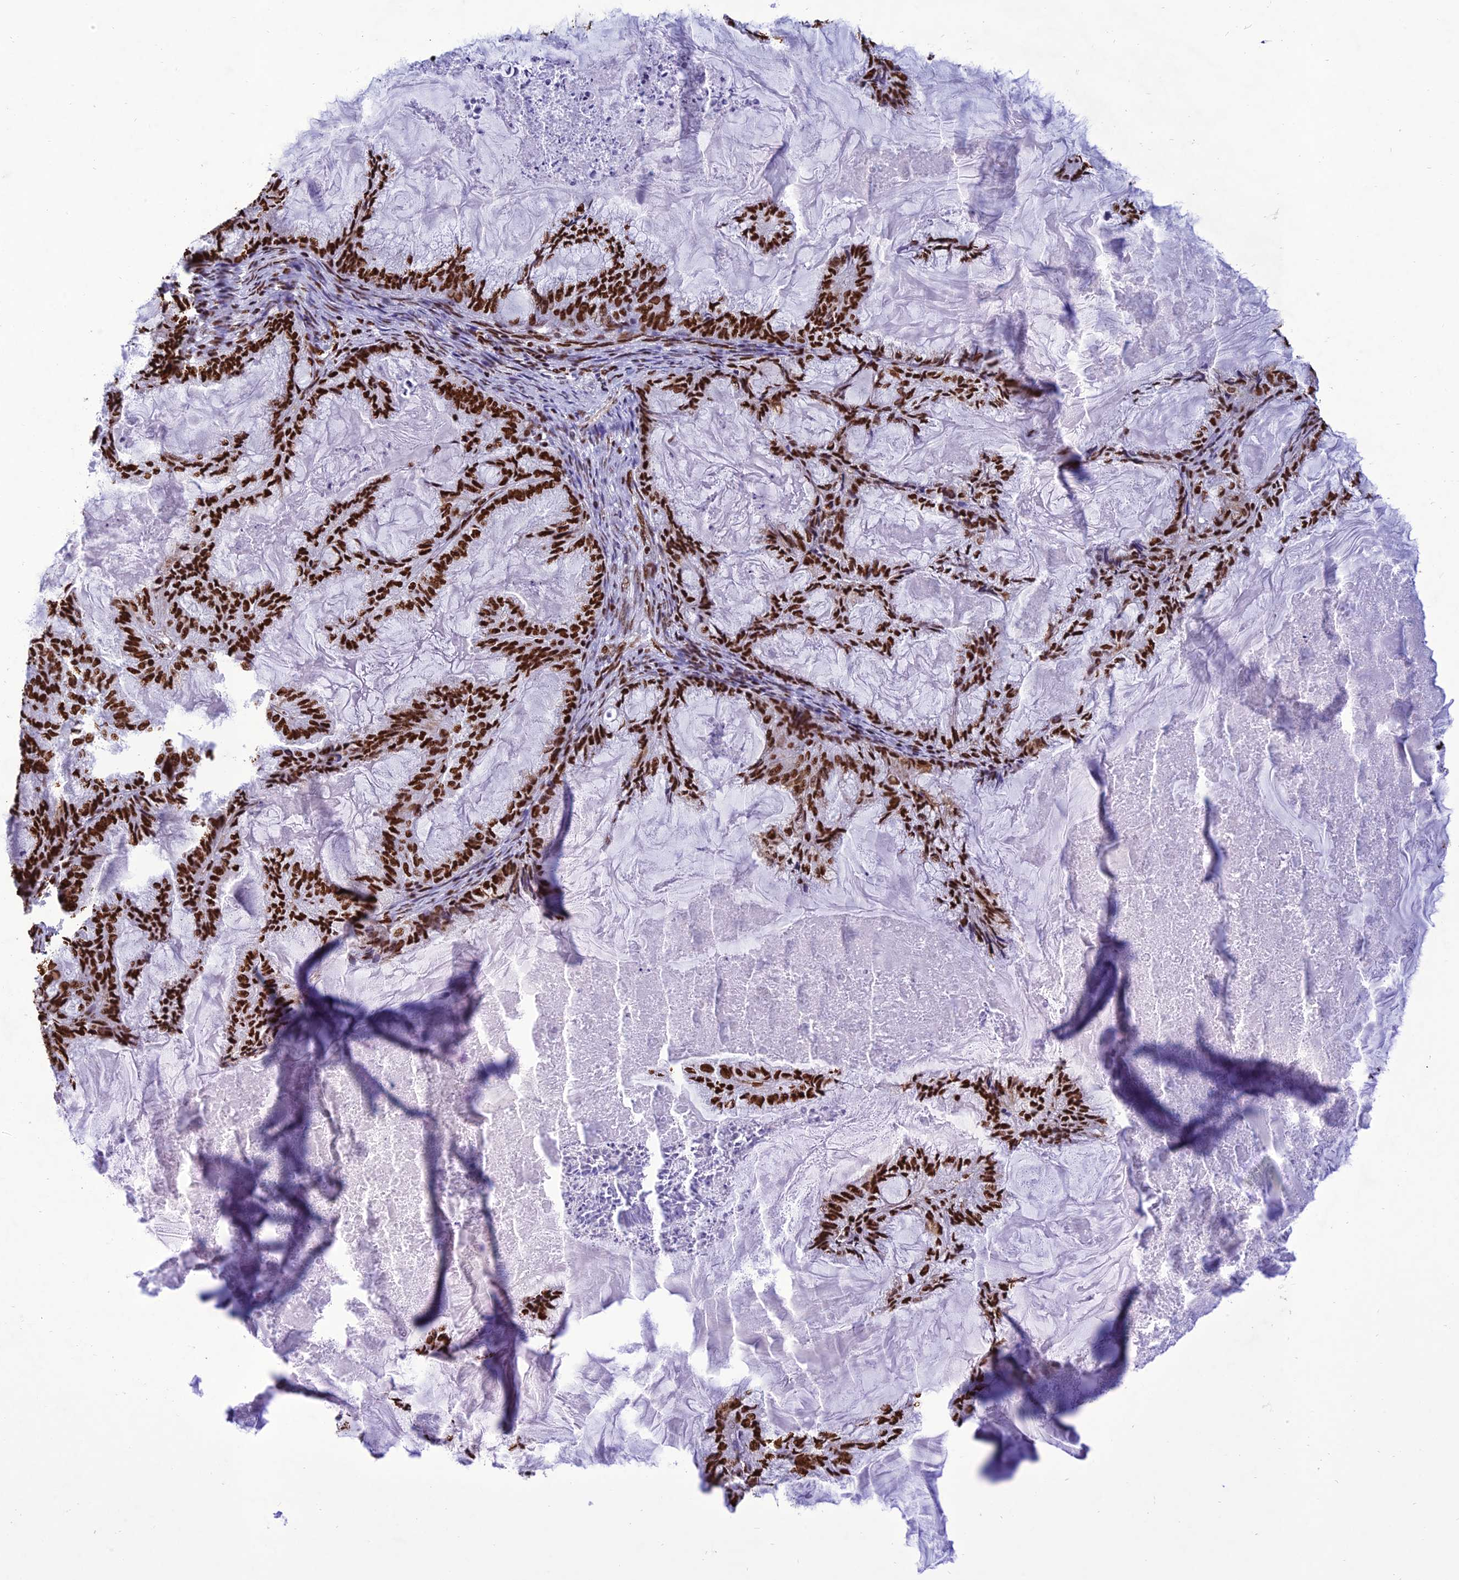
{"staining": {"intensity": "strong", "quantity": ">75%", "location": "nuclear"}, "tissue": "endometrial cancer", "cell_type": "Tumor cells", "image_type": "cancer", "snomed": [{"axis": "morphology", "description": "Adenocarcinoma, NOS"}, {"axis": "topography", "description": "Endometrium"}], "caption": "An image showing strong nuclear staining in about >75% of tumor cells in endometrial cancer, as visualized by brown immunohistochemical staining.", "gene": "INO80E", "patient": {"sex": "female", "age": 86}}